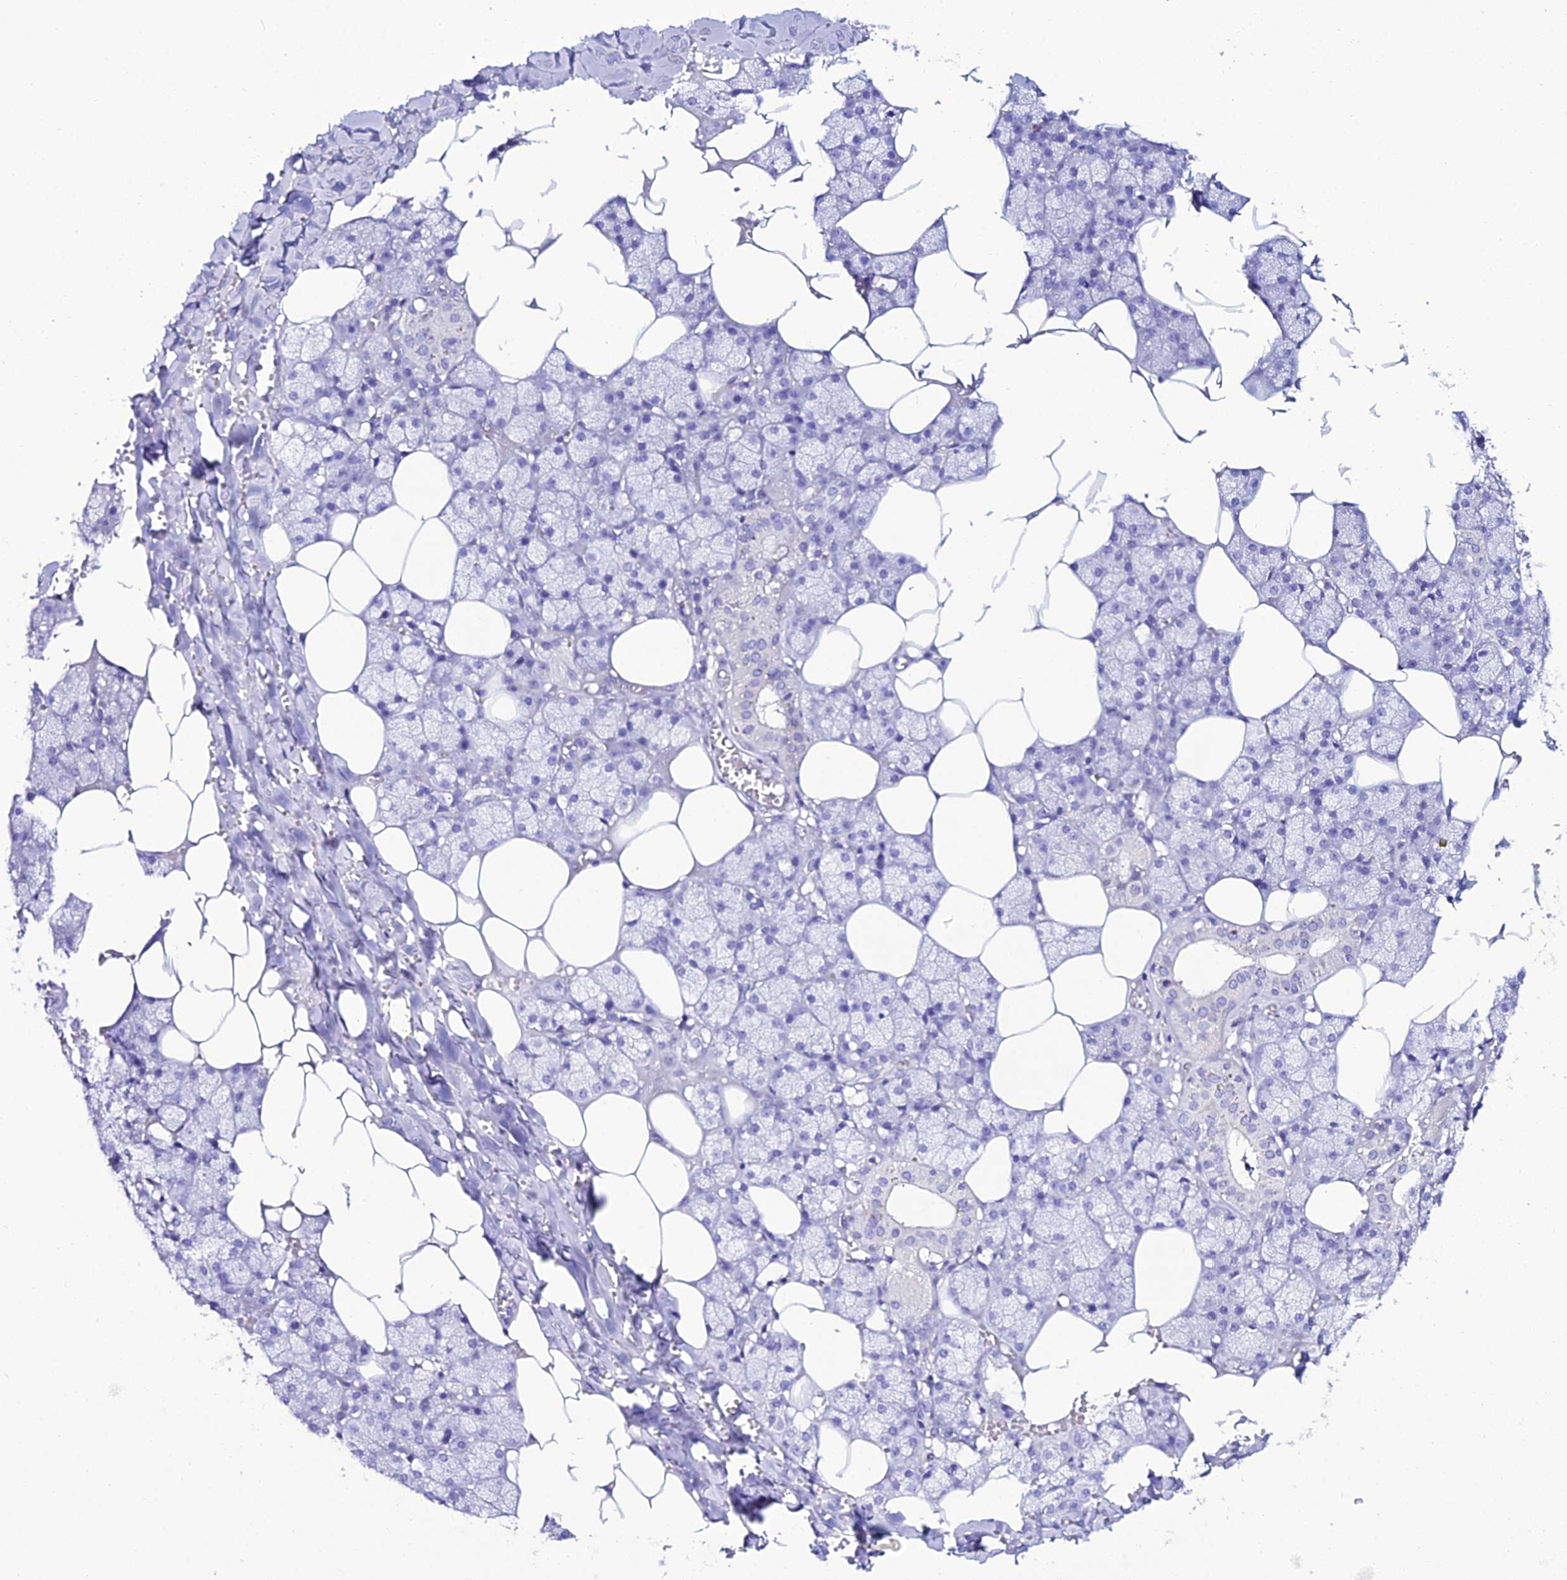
{"staining": {"intensity": "negative", "quantity": "none", "location": "none"}, "tissue": "salivary gland", "cell_type": "Glandular cells", "image_type": "normal", "snomed": [{"axis": "morphology", "description": "Normal tissue, NOS"}, {"axis": "topography", "description": "Salivary gland"}], "caption": "Glandular cells are negative for protein expression in normal human salivary gland.", "gene": "OR4D5", "patient": {"sex": "male", "age": 62}}